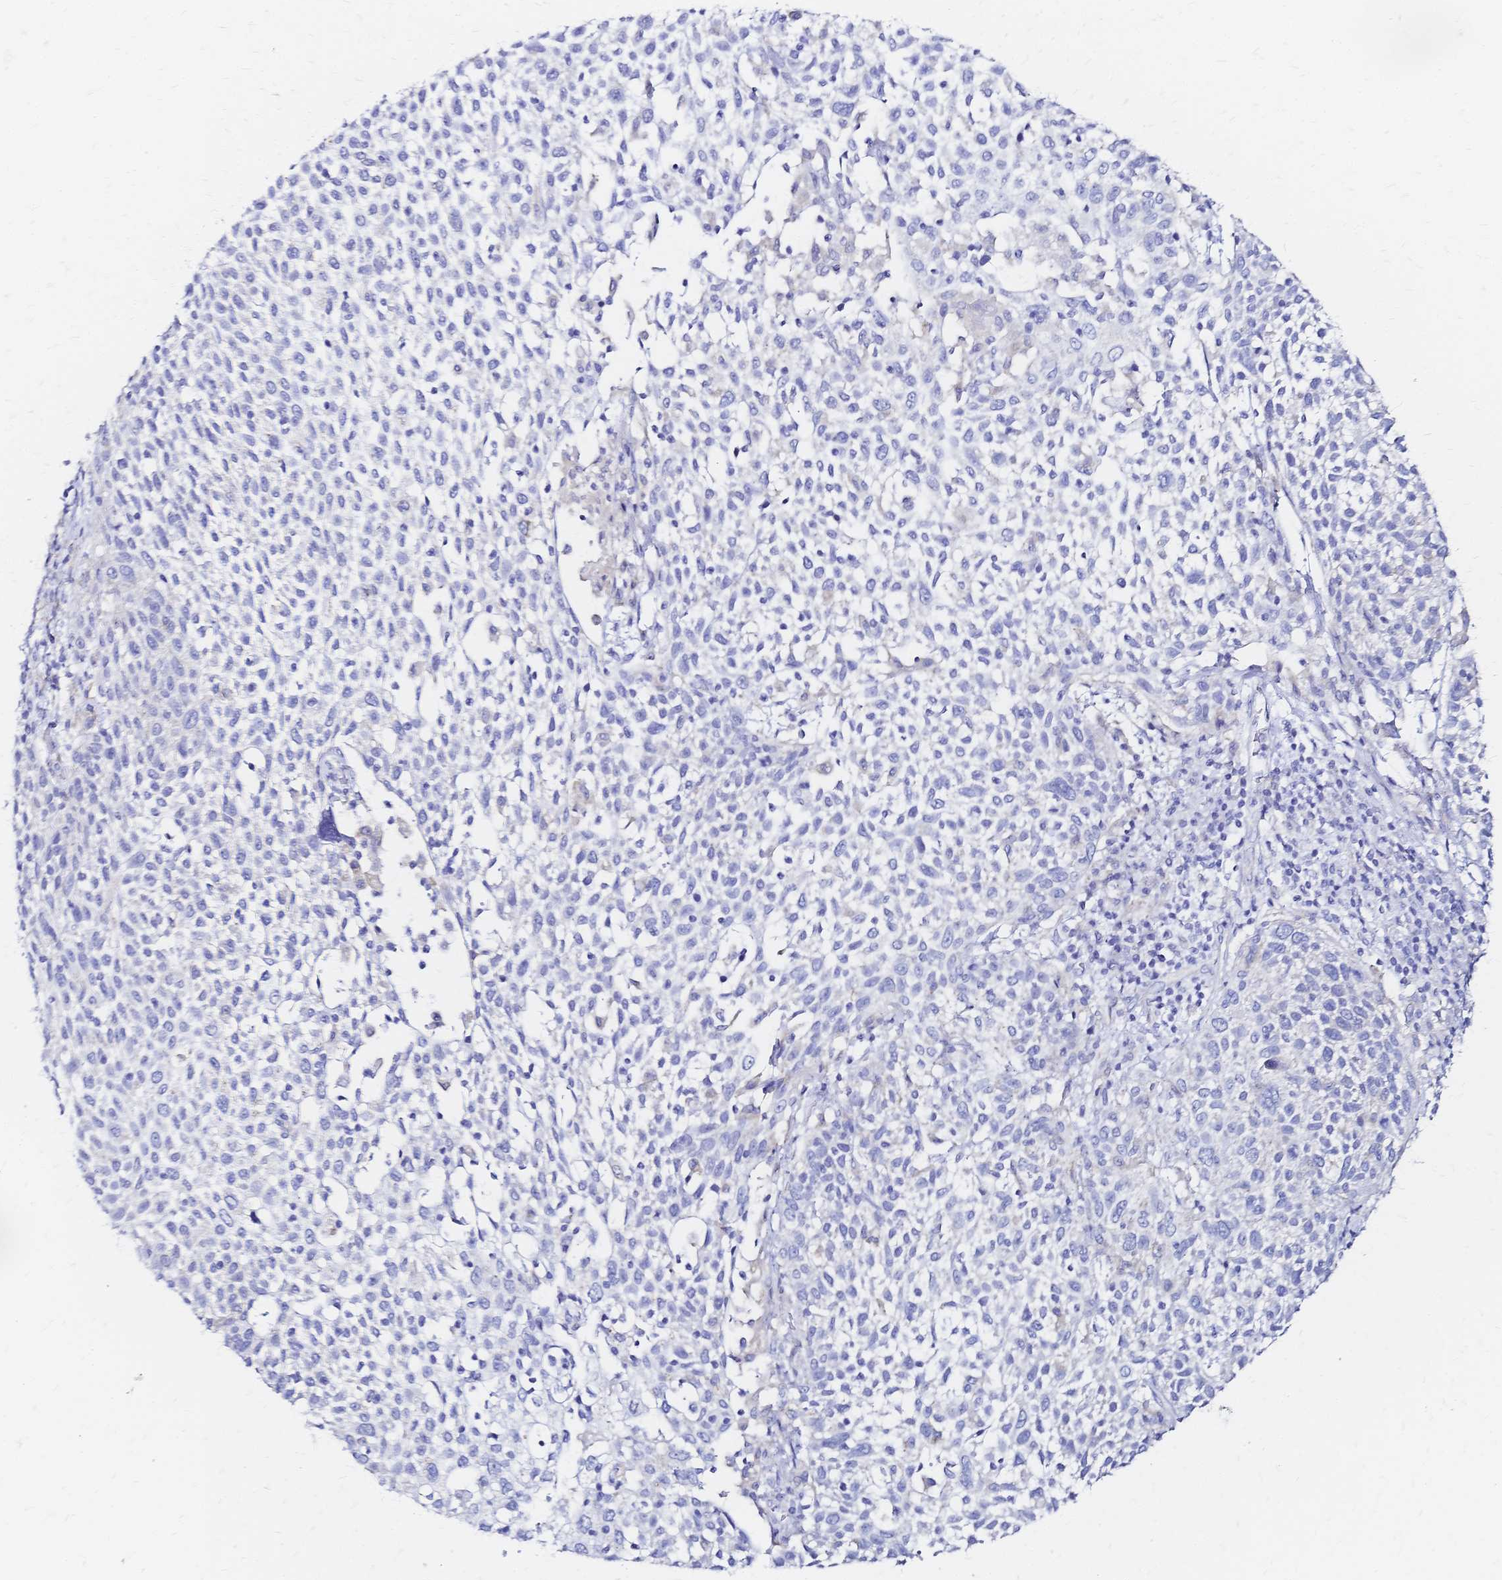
{"staining": {"intensity": "negative", "quantity": "none", "location": "none"}, "tissue": "cervical cancer", "cell_type": "Tumor cells", "image_type": "cancer", "snomed": [{"axis": "morphology", "description": "Squamous cell carcinoma, NOS"}, {"axis": "topography", "description": "Cervix"}], "caption": "The histopathology image reveals no staining of tumor cells in cervical cancer. Brightfield microscopy of IHC stained with DAB (brown) and hematoxylin (blue), captured at high magnification.", "gene": "SLC5A1", "patient": {"sex": "female", "age": 61}}